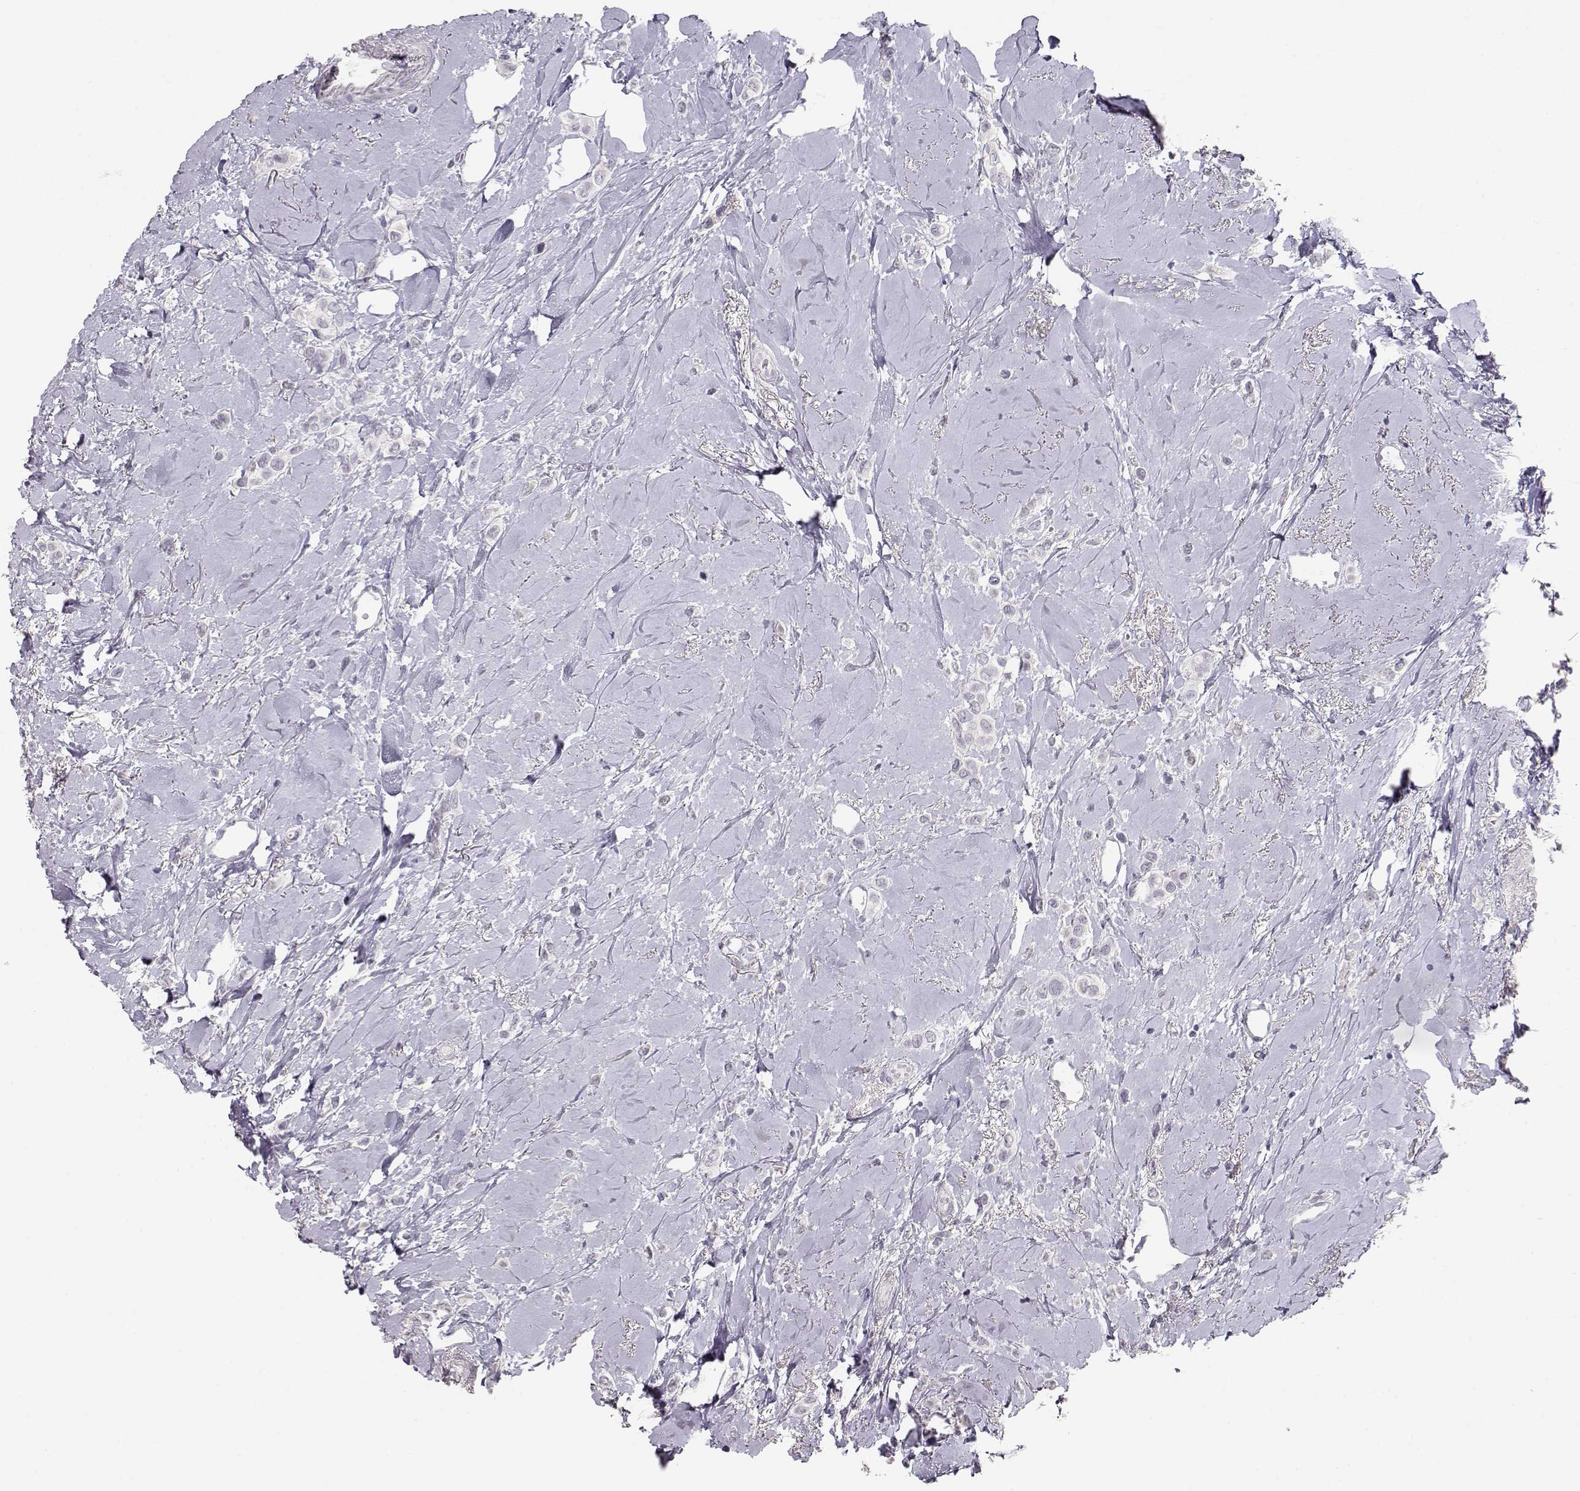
{"staining": {"intensity": "negative", "quantity": "none", "location": "none"}, "tissue": "breast cancer", "cell_type": "Tumor cells", "image_type": "cancer", "snomed": [{"axis": "morphology", "description": "Lobular carcinoma"}, {"axis": "topography", "description": "Breast"}], "caption": "Histopathology image shows no significant protein expression in tumor cells of lobular carcinoma (breast).", "gene": "TKTL1", "patient": {"sex": "female", "age": 66}}